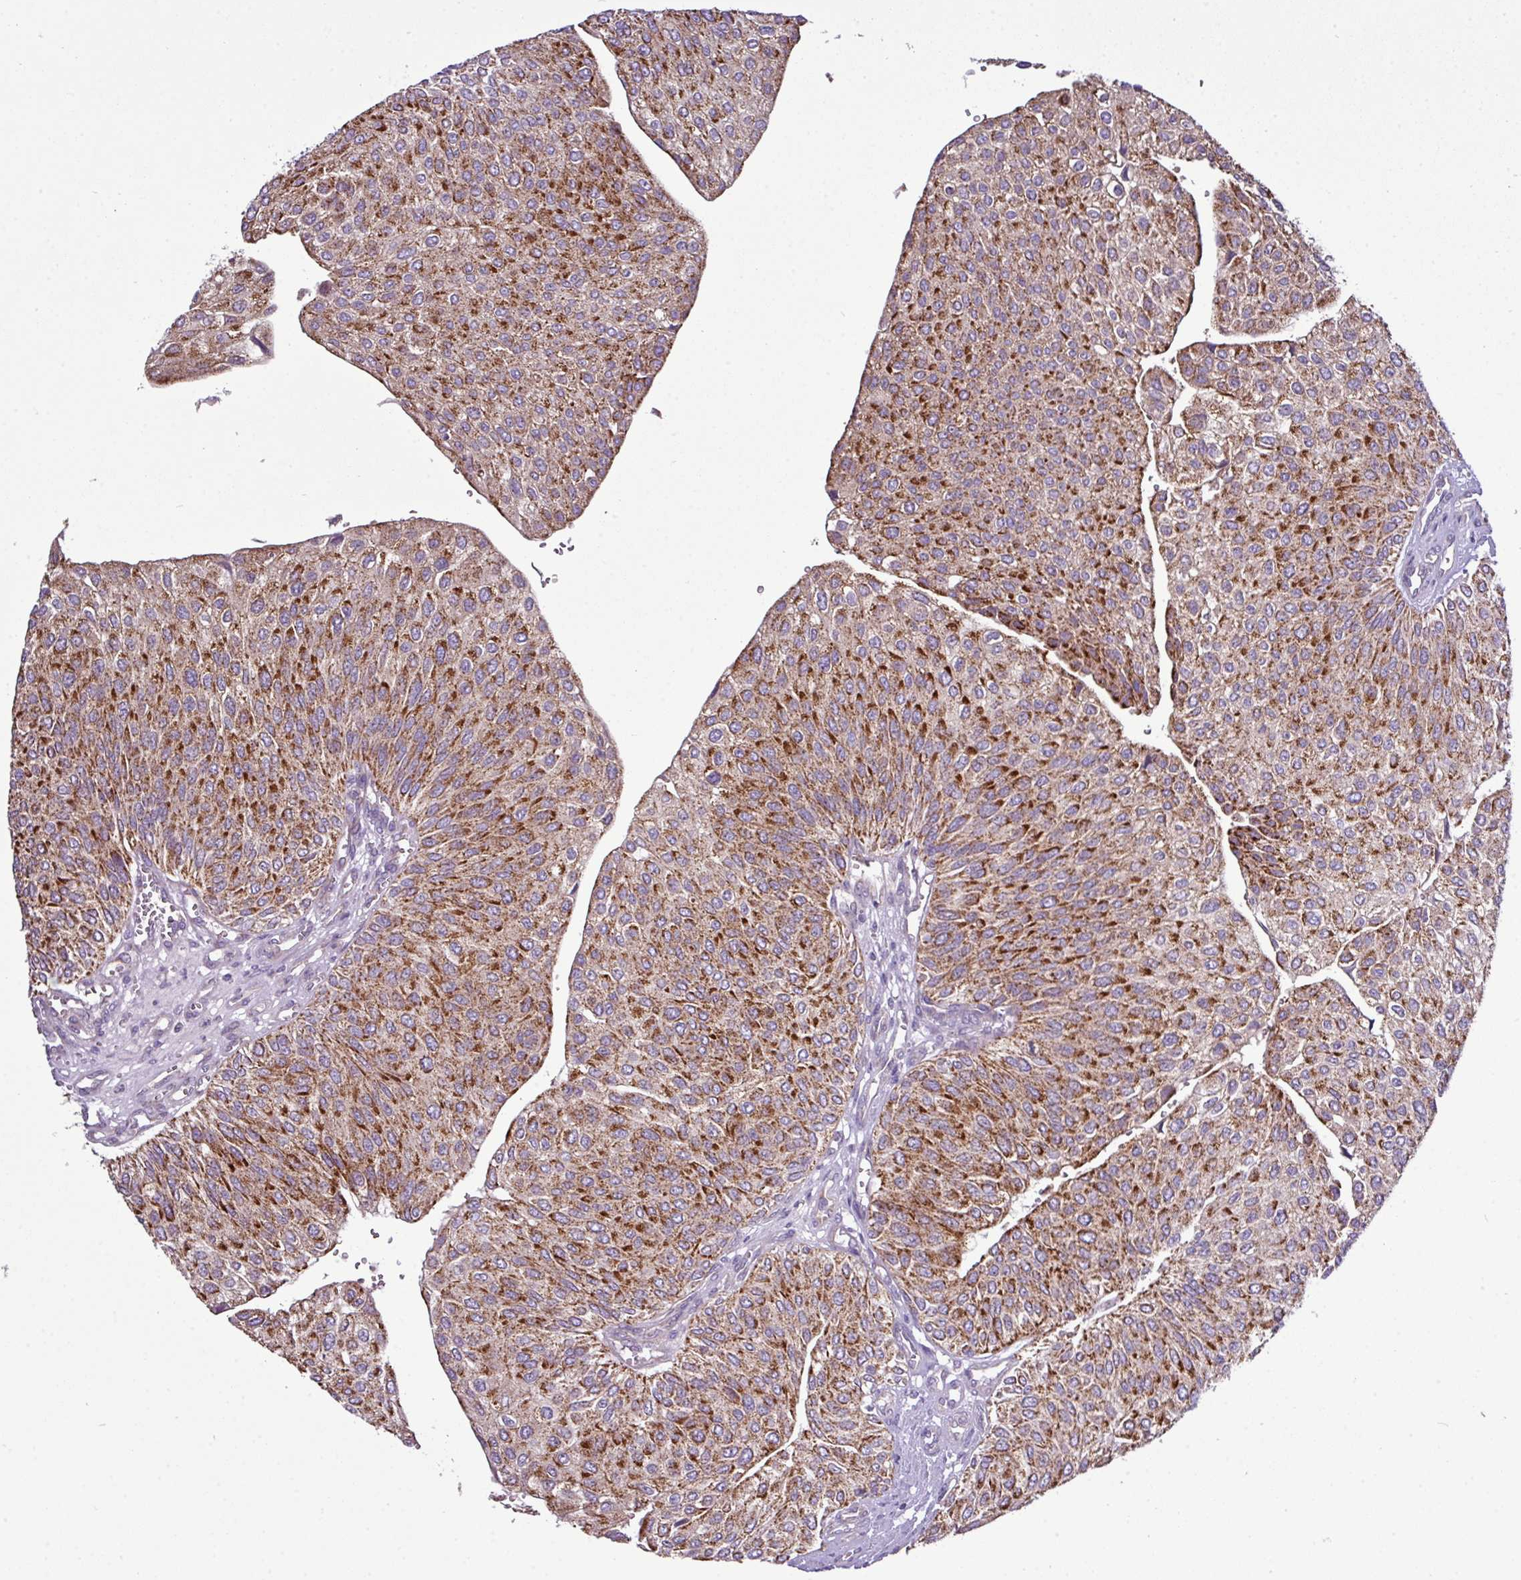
{"staining": {"intensity": "strong", "quantity": ">75%", "location": "cytoplasmic/membranous"}, "tissue": "urothelial cancer", "cell_type": "Tumor cells", "image_type": "cancer", "snomed": [{"axis": "morphology", "description": "Urothelial carcinoma, NOS"}, {"axis": "topography", "description": "Urinary bladder"}], "caption": "A photomicrograph showing strong cytoplasmic/membranous staining in approximately >75% of tumor cells in urothelial cancer, as visualized by brown immunohistochemical staining.", "gene": "AGAP5", "patient": {"sex": "male", "age": 67}}